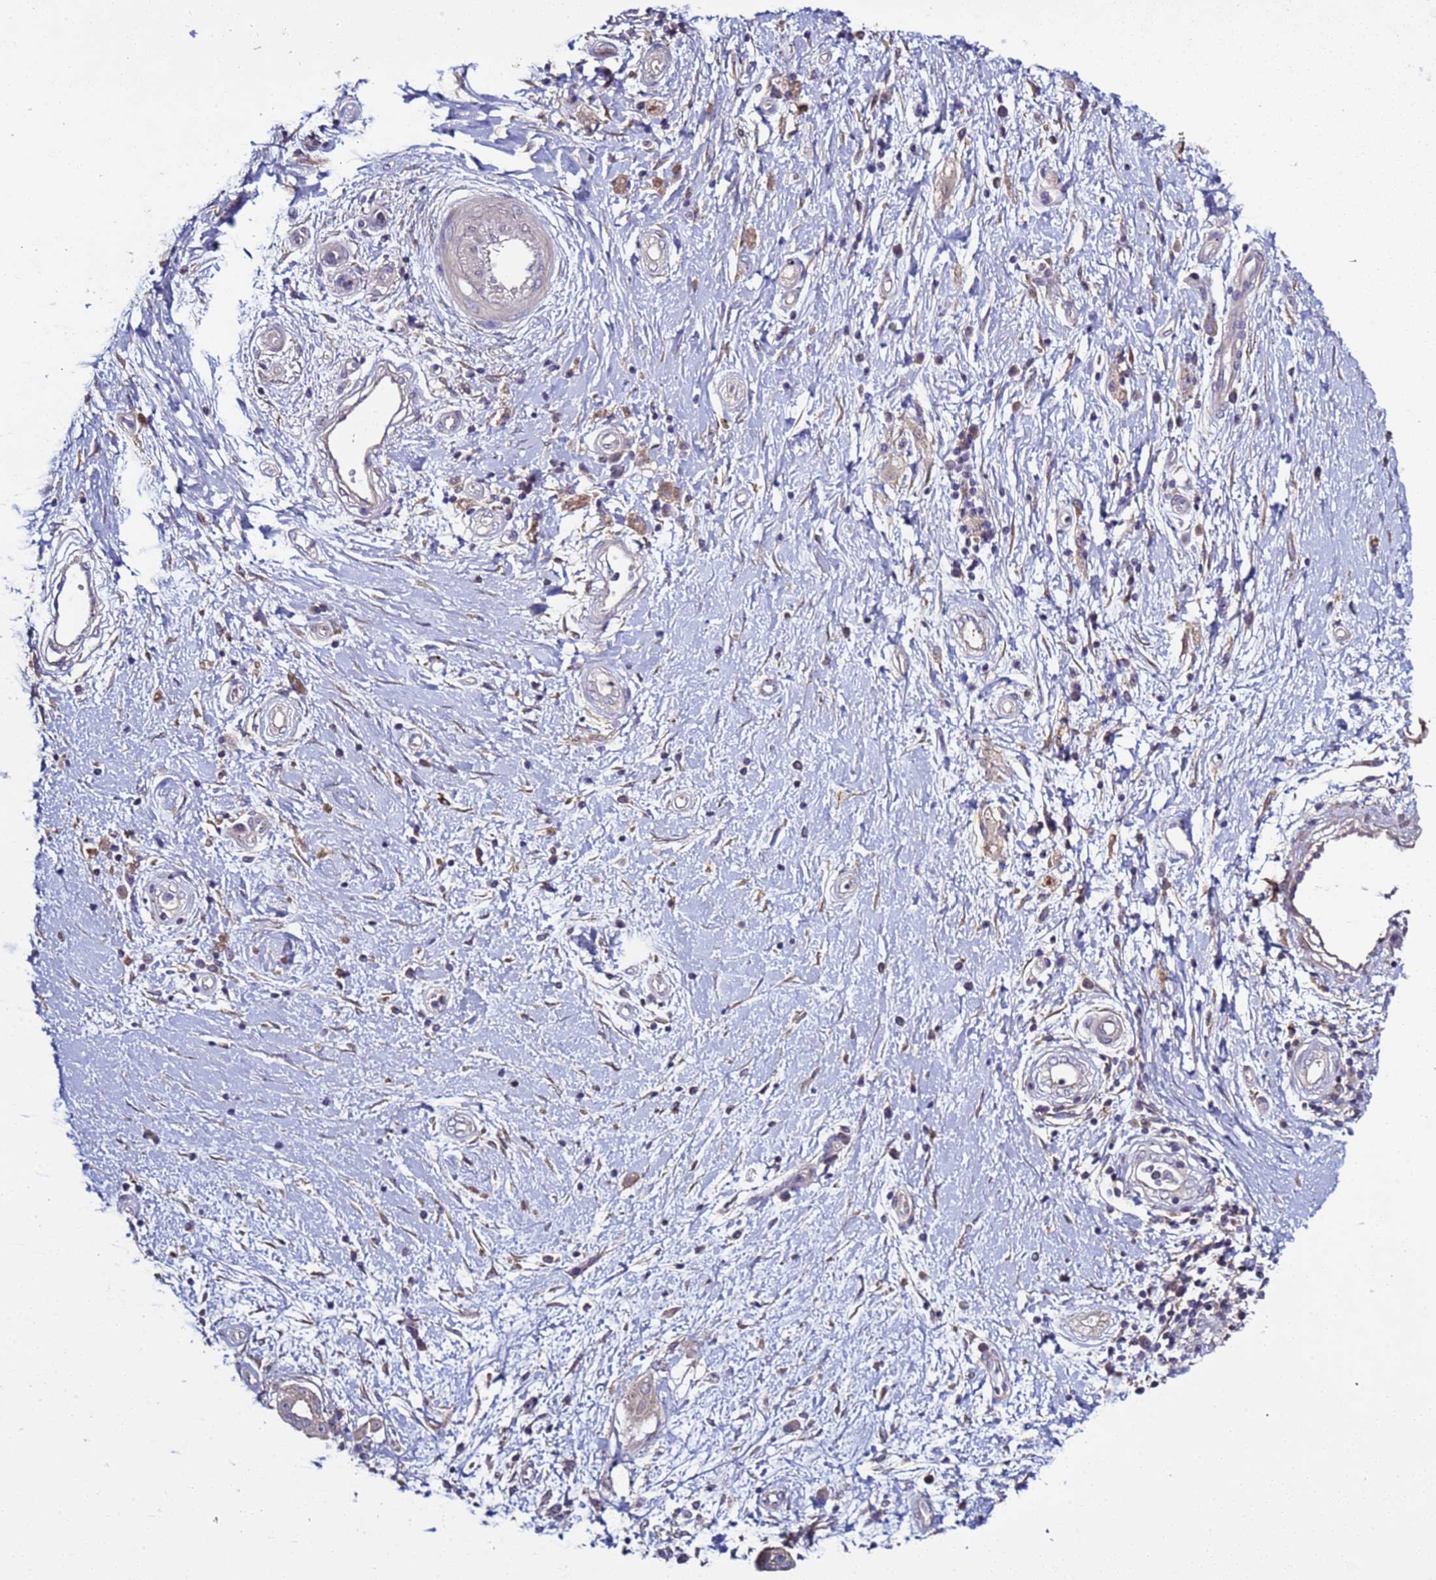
{"staining": {"intensity": "negative", "quantity": "none", "location": "none"}, "tissue": "pancreatic cancer", "cell_type": "Tumor cells", "image_type": "cancer", "snomed": [{"axis": "morphology", "description": "Adenocarcinoma, NOS"}, {"axis": "topography", "description": "Pancreas"}], "caption": "Tumor cells are negative for protein expression in human adenocarcinoma (pancreatic).", "gene": "RABL2B", "patient": {"sex": "male", "age": 68}}